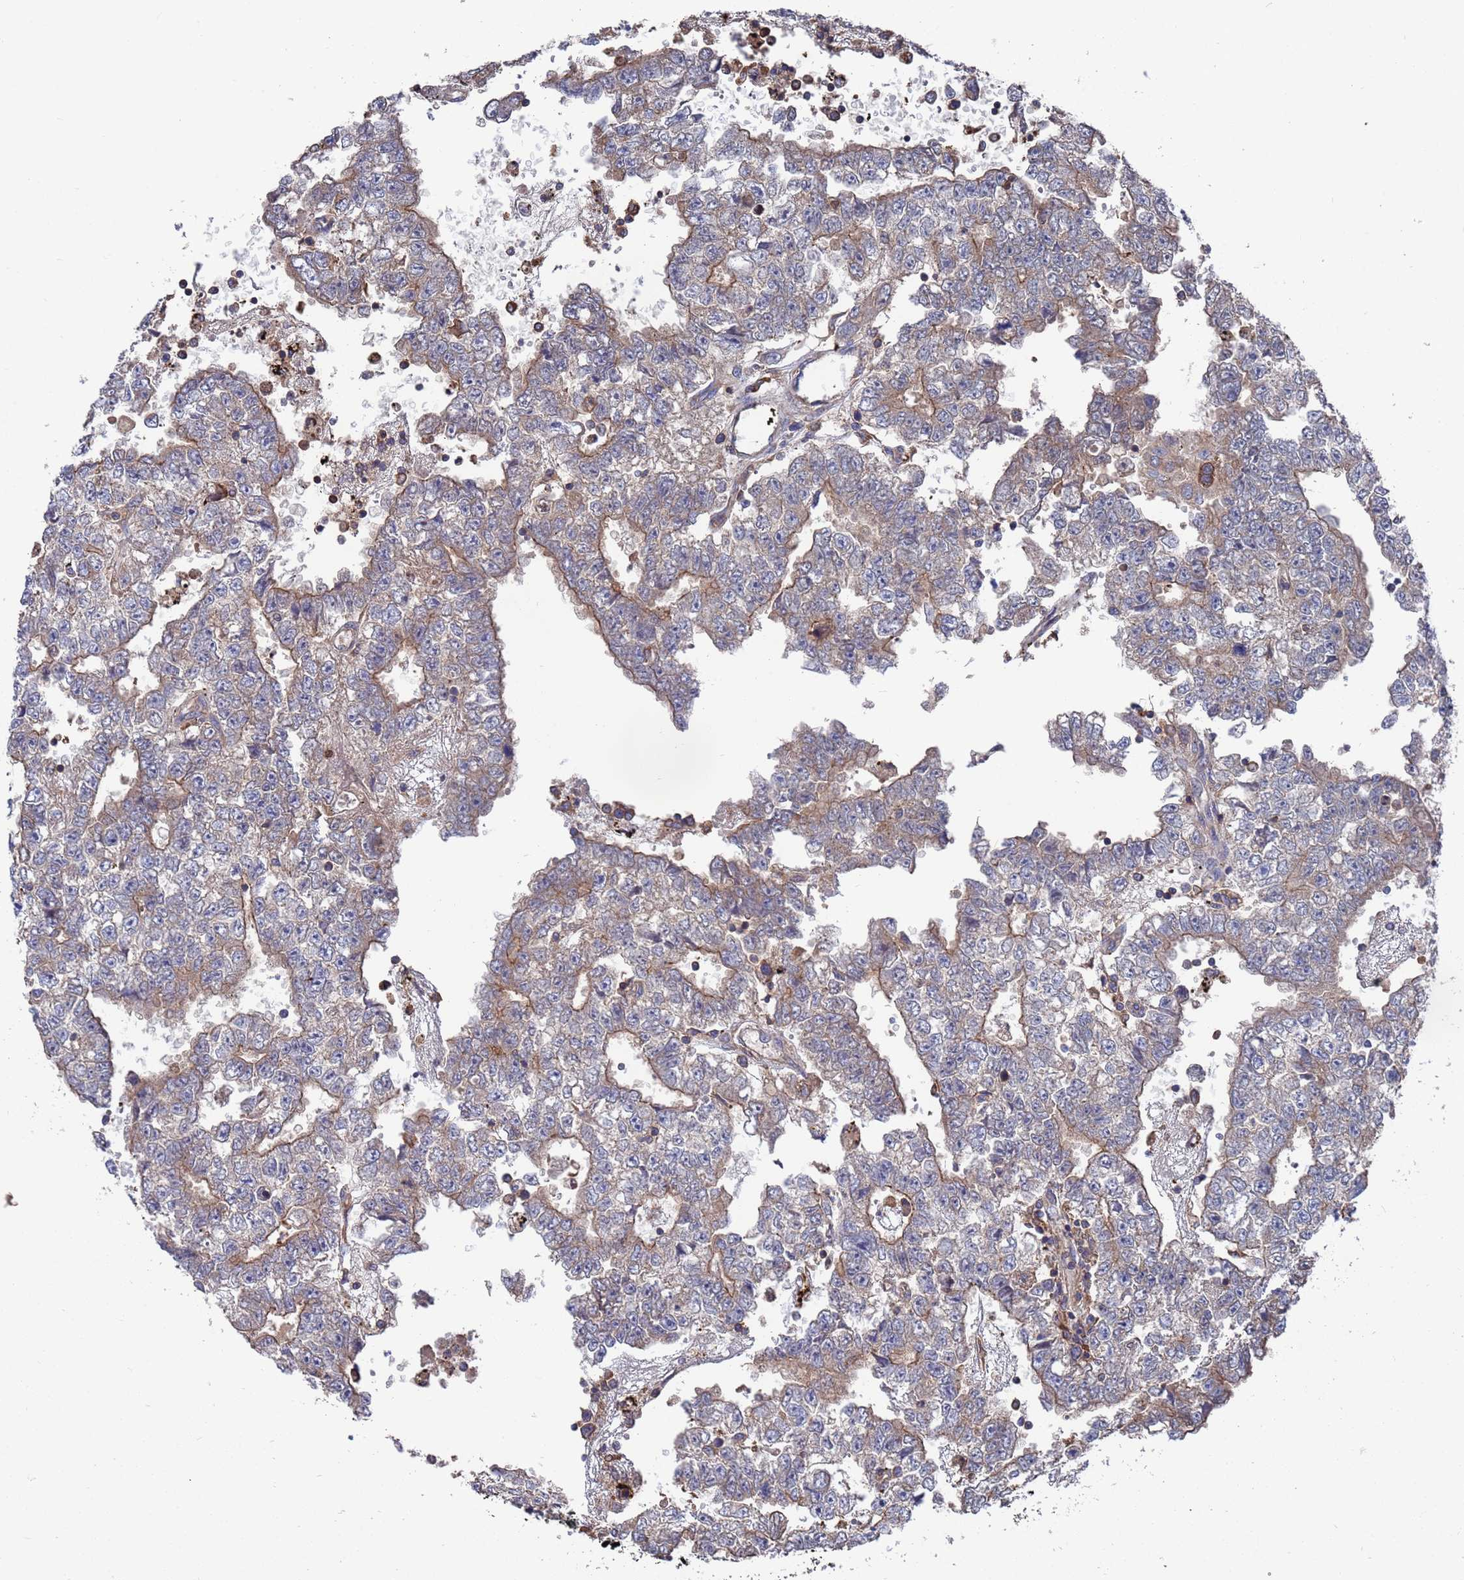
{"staining": {"intensity": "weak", "quantity": "<25%", "location": "cytoplasmic/membranous"}, "tissue": "testis cancer", "cell_type": "Tumor cells", "image_type": "cancer", "snomed": [{"axis": "morphology", "description": "Carcinoma, Embryonal, NOS"}, {"axis": "topography", "description": "Testis"}], "caption": "Tumor cells show no significant protein expression in embryonal carcinoma (testis).", "gene": "PYCR1", "patient": {"sex": "male", "age": 25}}